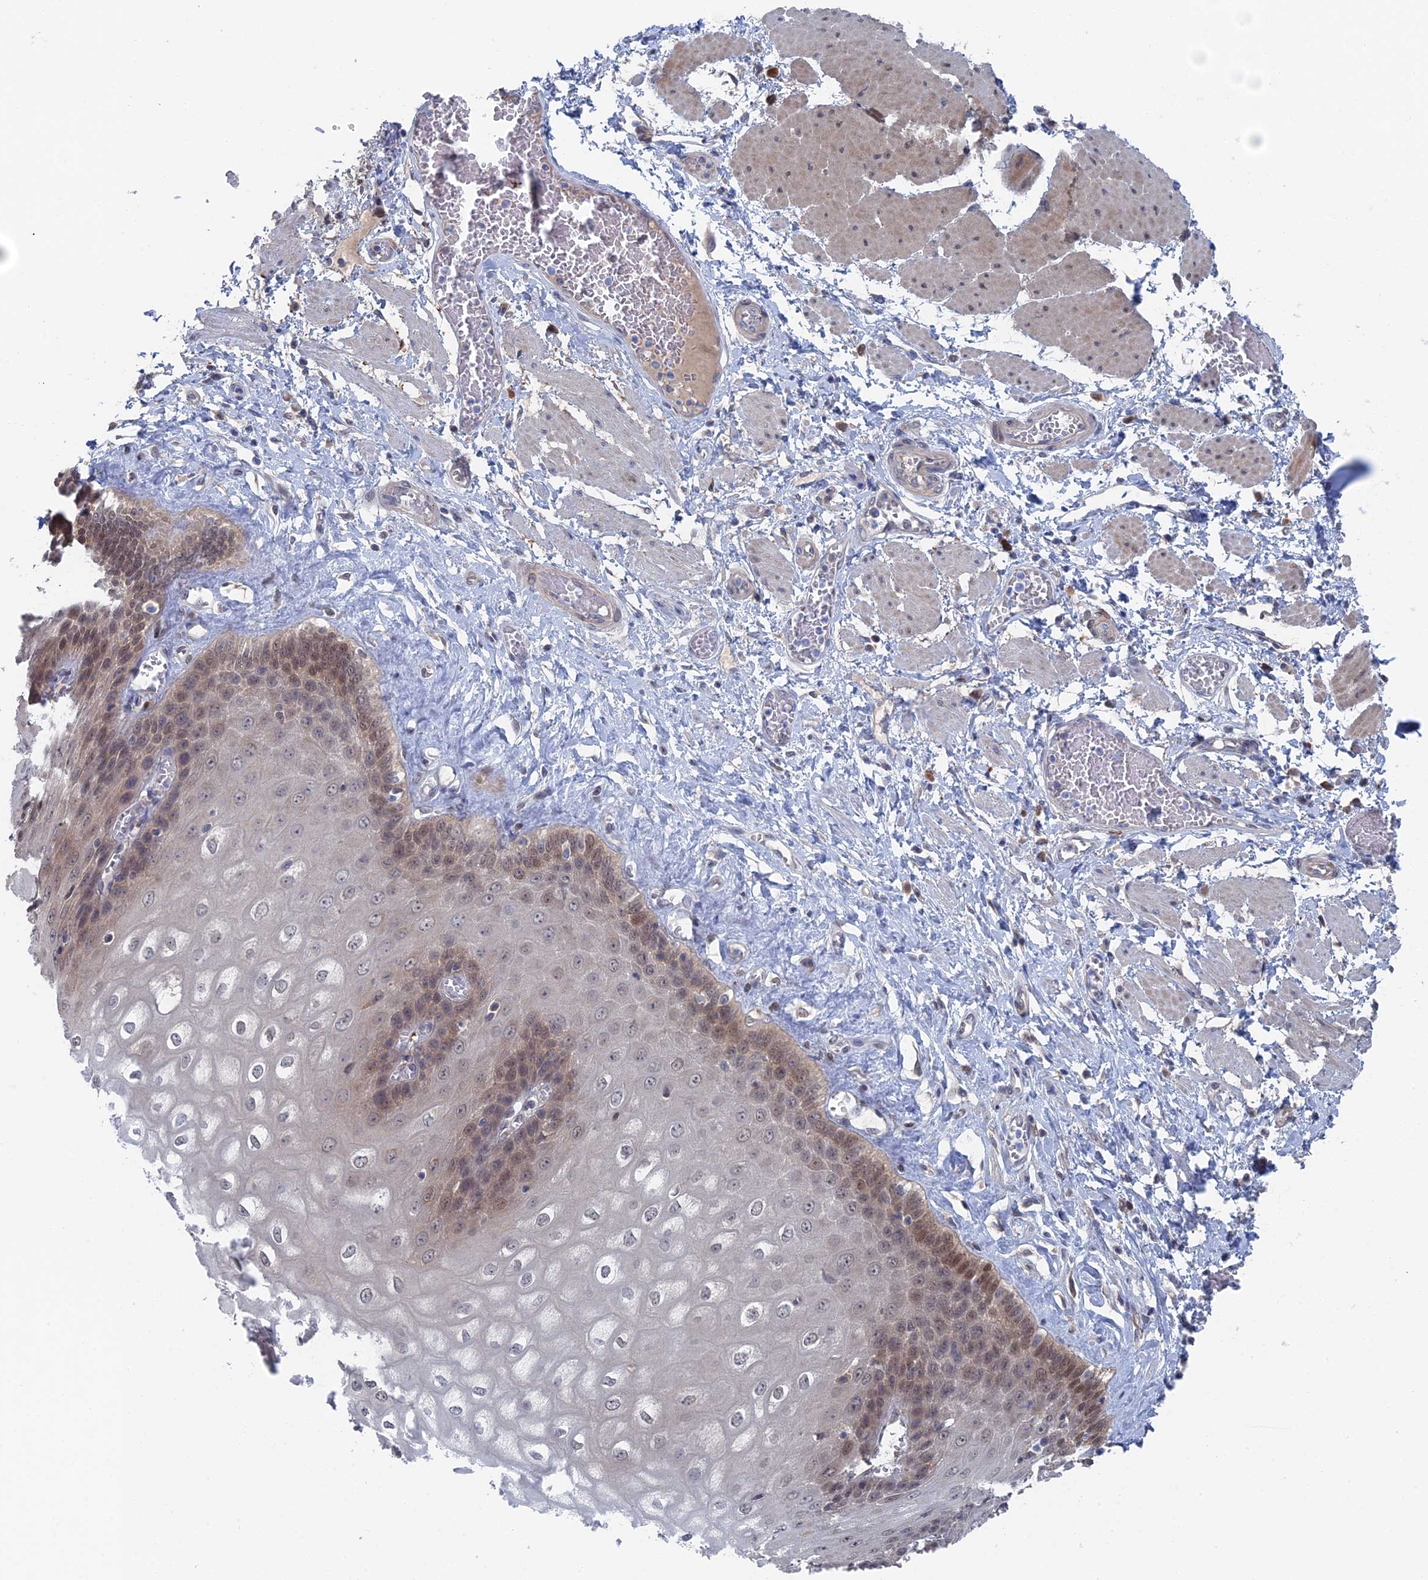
{"staining": {"intensity": "weak", "quantity": "25%-75%", "location": "nuclear"}, "tissue": "esophagus", "cell_type": "Squamous epithelial cells", "image_type": "normal", "snomed": [{"axis": "morphology", "description": "Normal tissue, NOS"}, {"axis": "topography", "description": "Esophagus"}], "caption": "Immunohistochemistry (IHC) (DAB (3,3'-diaminobenzidine)) staining of unremarkable esophagus shows weak nuclear protein positivity in about 25%-75% of squamous epithelial cells.", "gene": "IRGQ", "patient": {"sex": "male", "age": 60}}